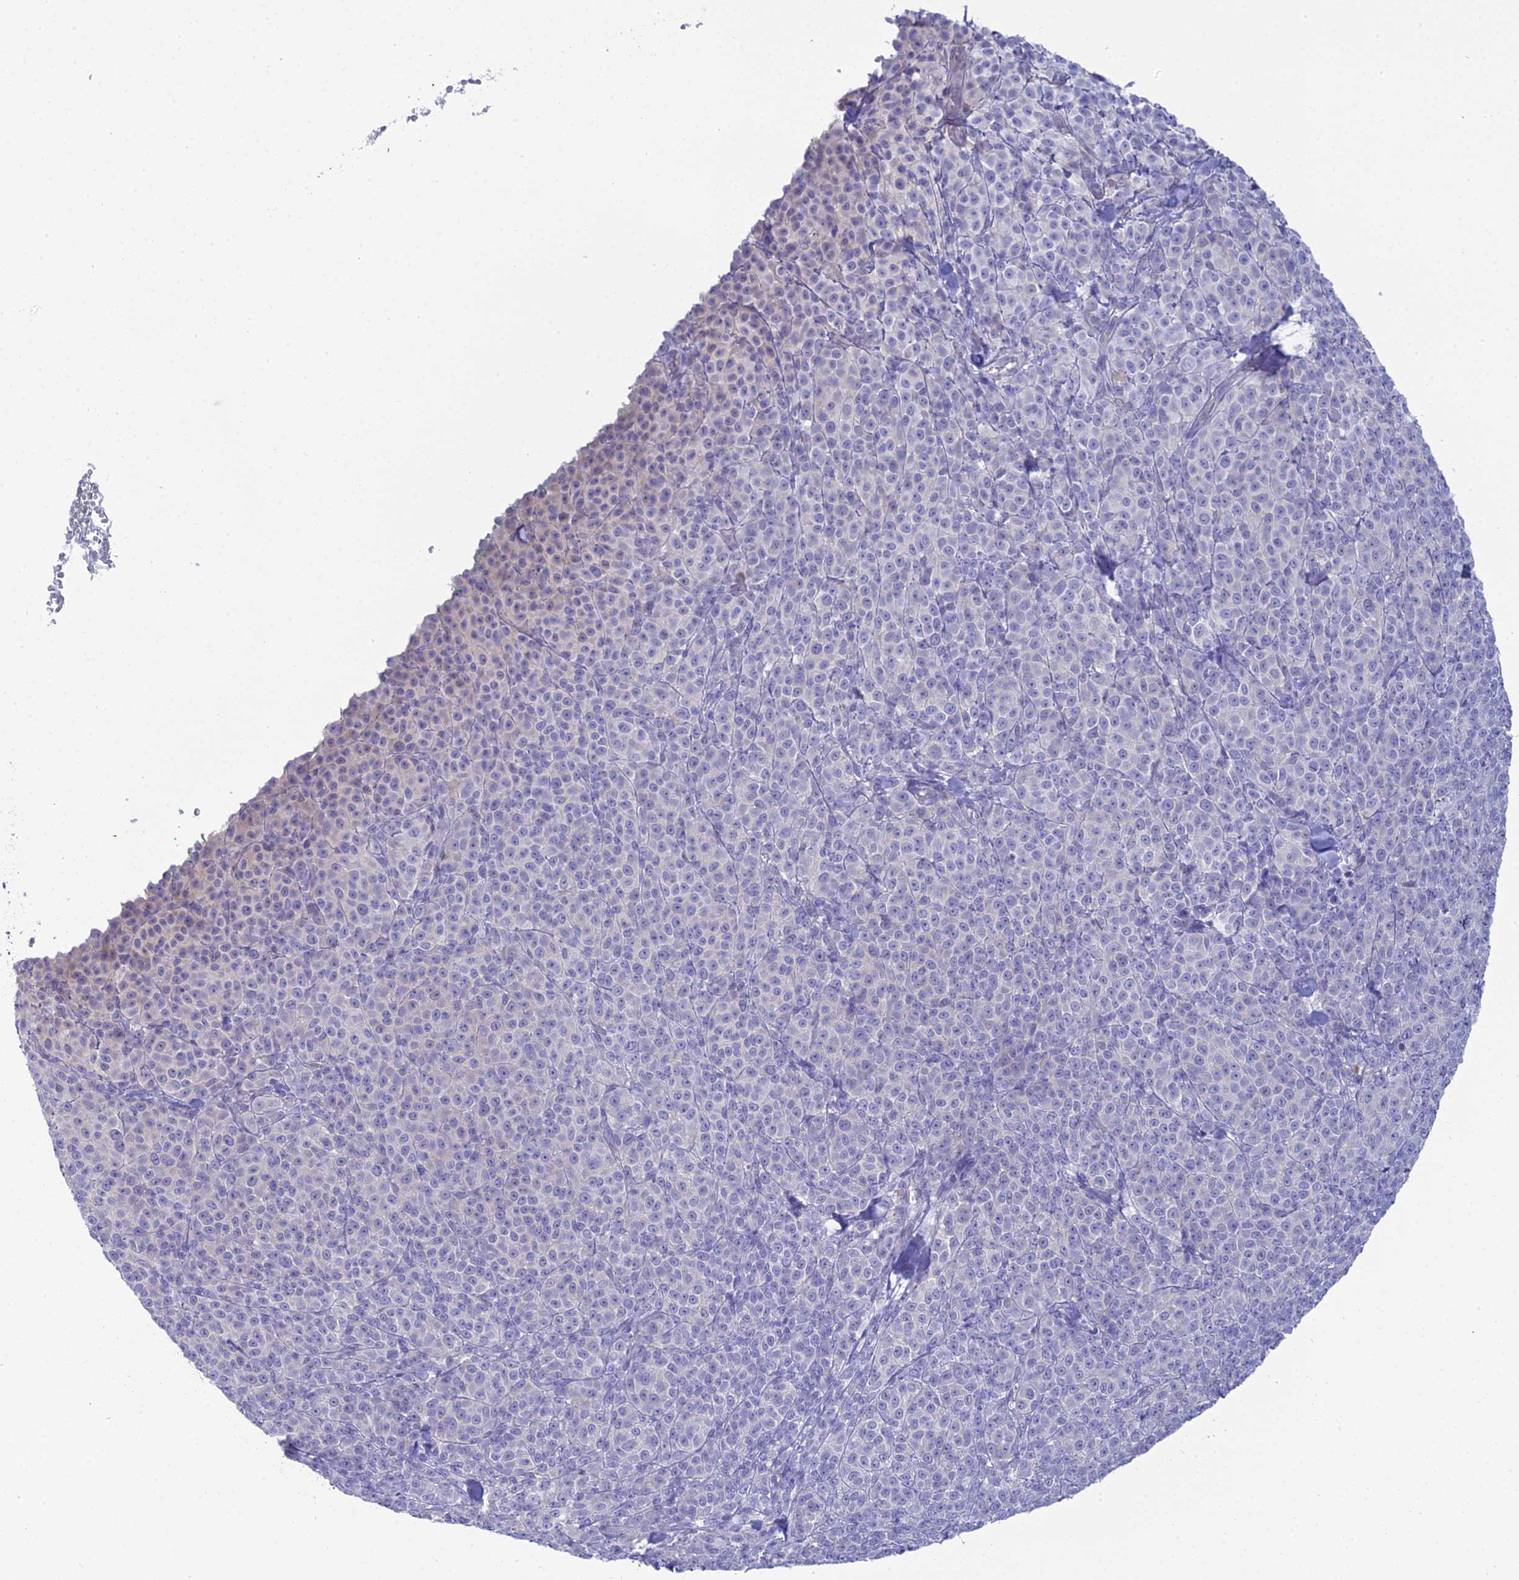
{"staining": {"intensity": "negative", "quantity": "none", "location": "none"}, "tissue": "melanoma", "cell_type": "Tumor cells", "image_type": "cancer", "snomed": [{"axis": "morphology", "description": "Normal tissue, NOS"}, {"axis": "morphology", "description": "Malignant melanoma, NOS"}, {"axis": "topography", "description": "Skin"}], "caption": "Malignant melanoma was stained to show a protein in brown. There is no significant positivity in tumor cells.", "gene": "GNPNAT1", "patient": {"sex": "female", "age": 34}}